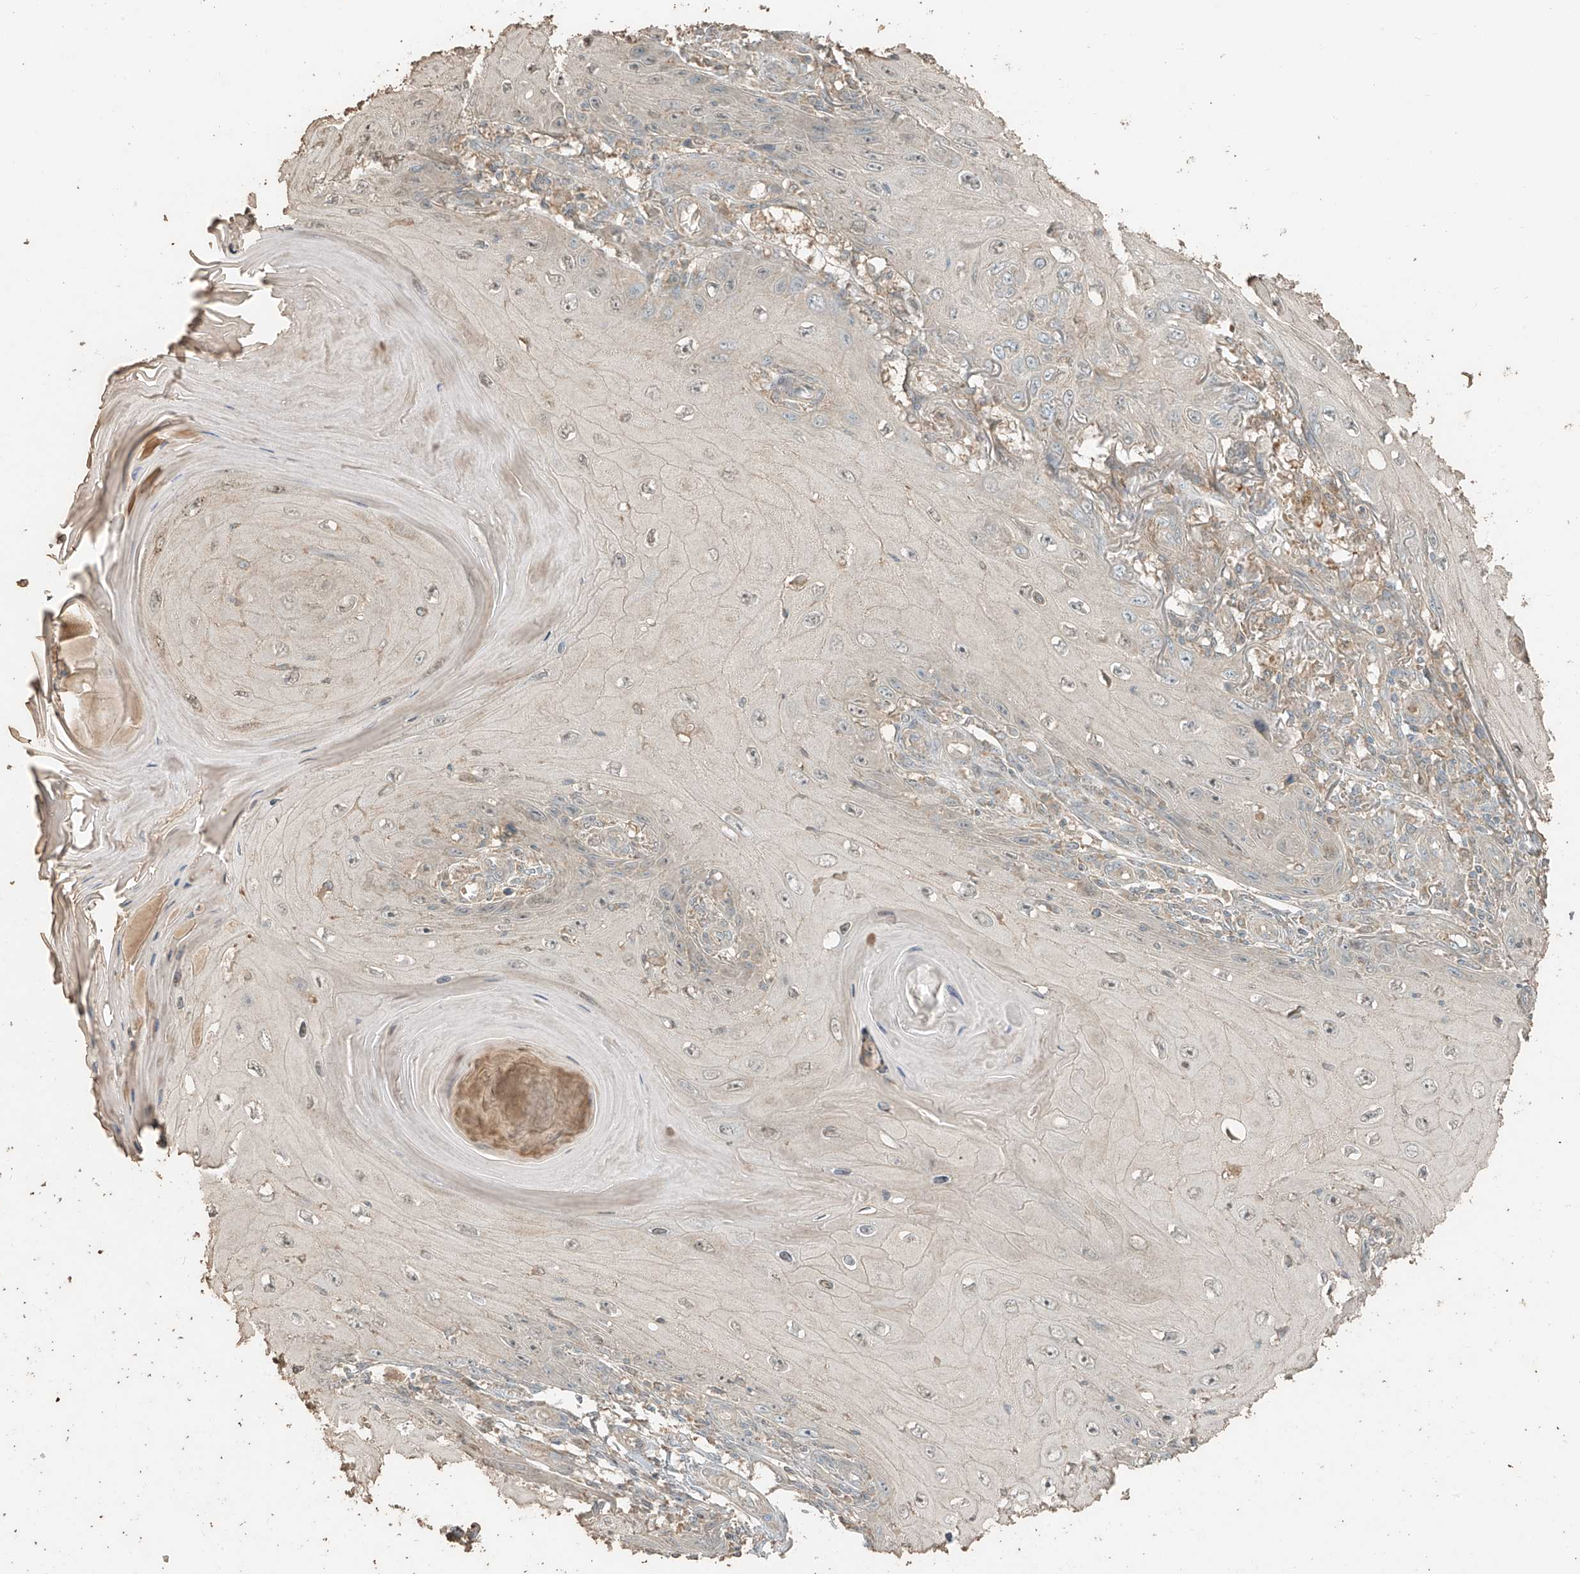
{"staining": {"intensity": "negative", "quantity": "none", "location": "none"}, "tissue": "skin cancer", "cell_type": "Tumor cells", "image_type": "cancer", "snomed": [{"axis": "morphology", "description": "Squamous cell carcinoma, NOS"}, {"axis": "topography", "description": "Skin"}], "caption": "The image demonstrates no staining of tumor cells in squamous cell carcinoma (skin).", "gene": "RFTN2", "patient": {"sex": "female", "age": 73}}